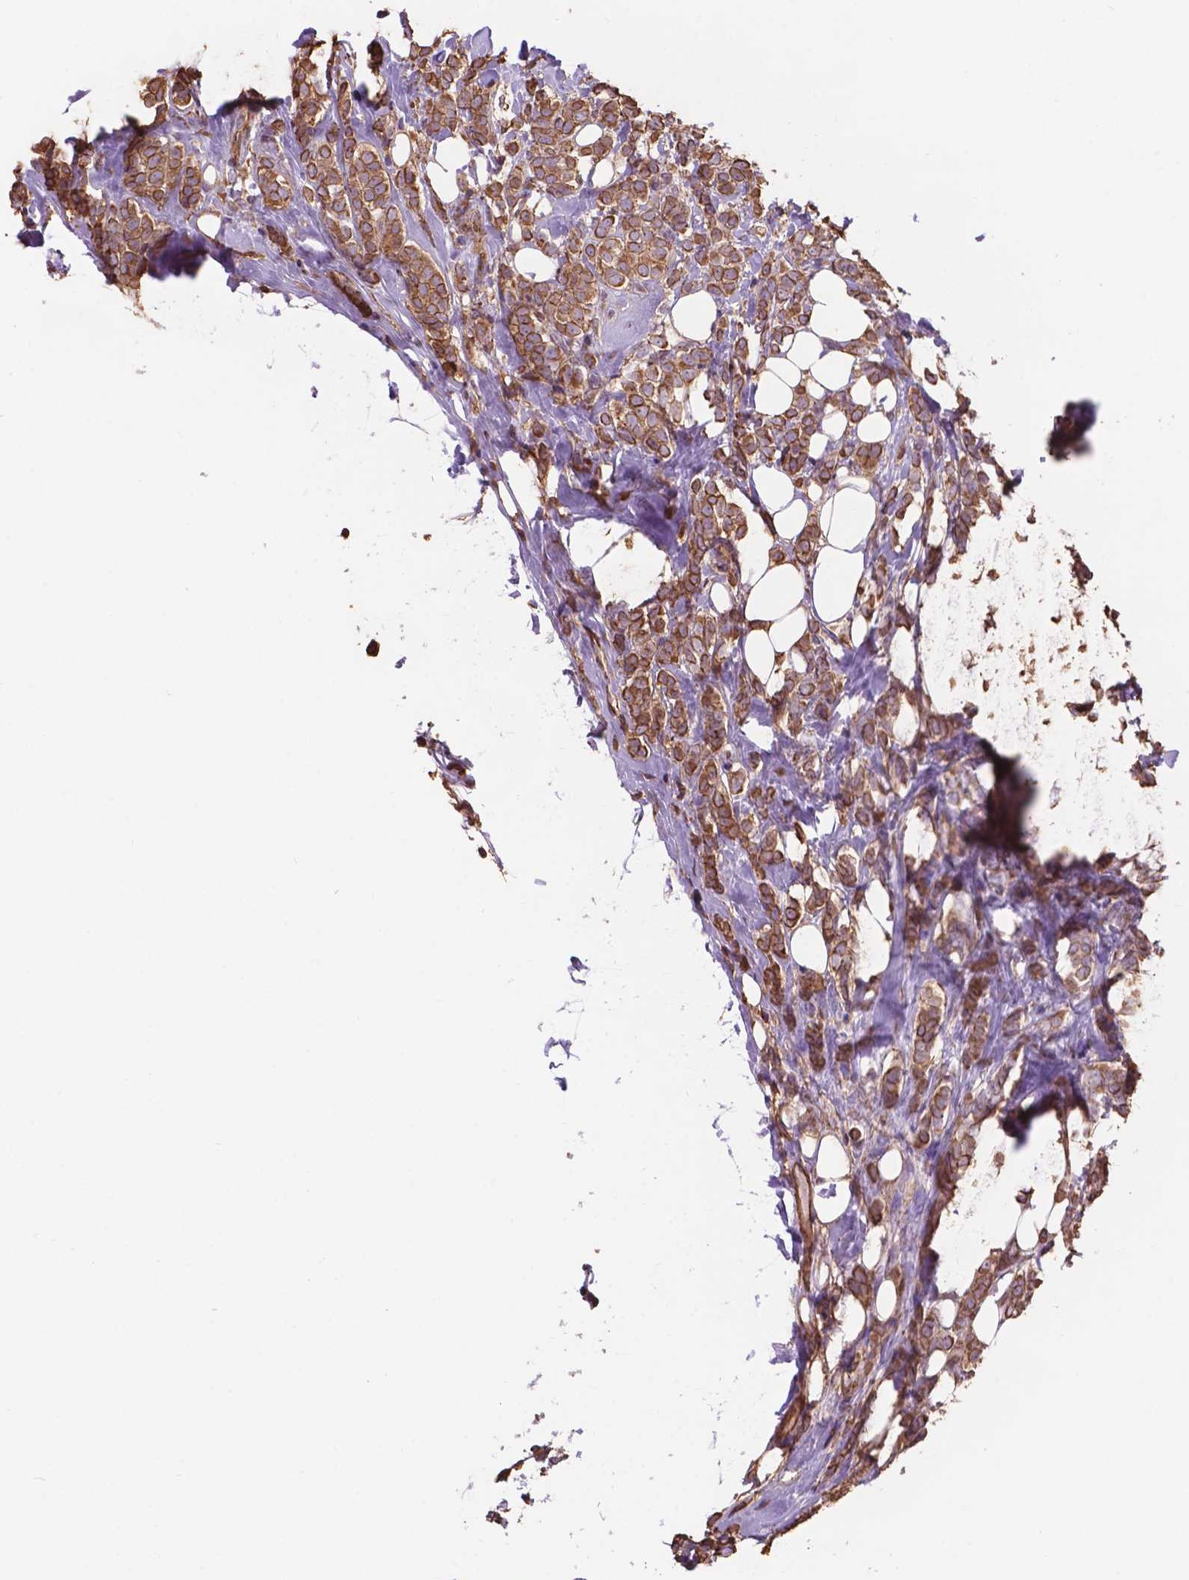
{"staining": {"intensity": "moderate", "quantity": ">75%", "location": "cytoplasmic/membranous"}, "tissue": "breast cancer", "cell_type": "Tumor cells", "image_type": "cancer", "snomed": [{"axis": "morphology", "description": "Lobular carcinoma"}, {"axis": "topography", "description": "Breast"}], "caption": "A histopathology image showing moderate cytoplasmic/membranous staining in approximately >75% of tumor cells in lobular carcinoma (breast), as visualized by brown immunohistochemical staining.", "gene": "NIPA2", "patient": {"sex": "female", "age": 49}}